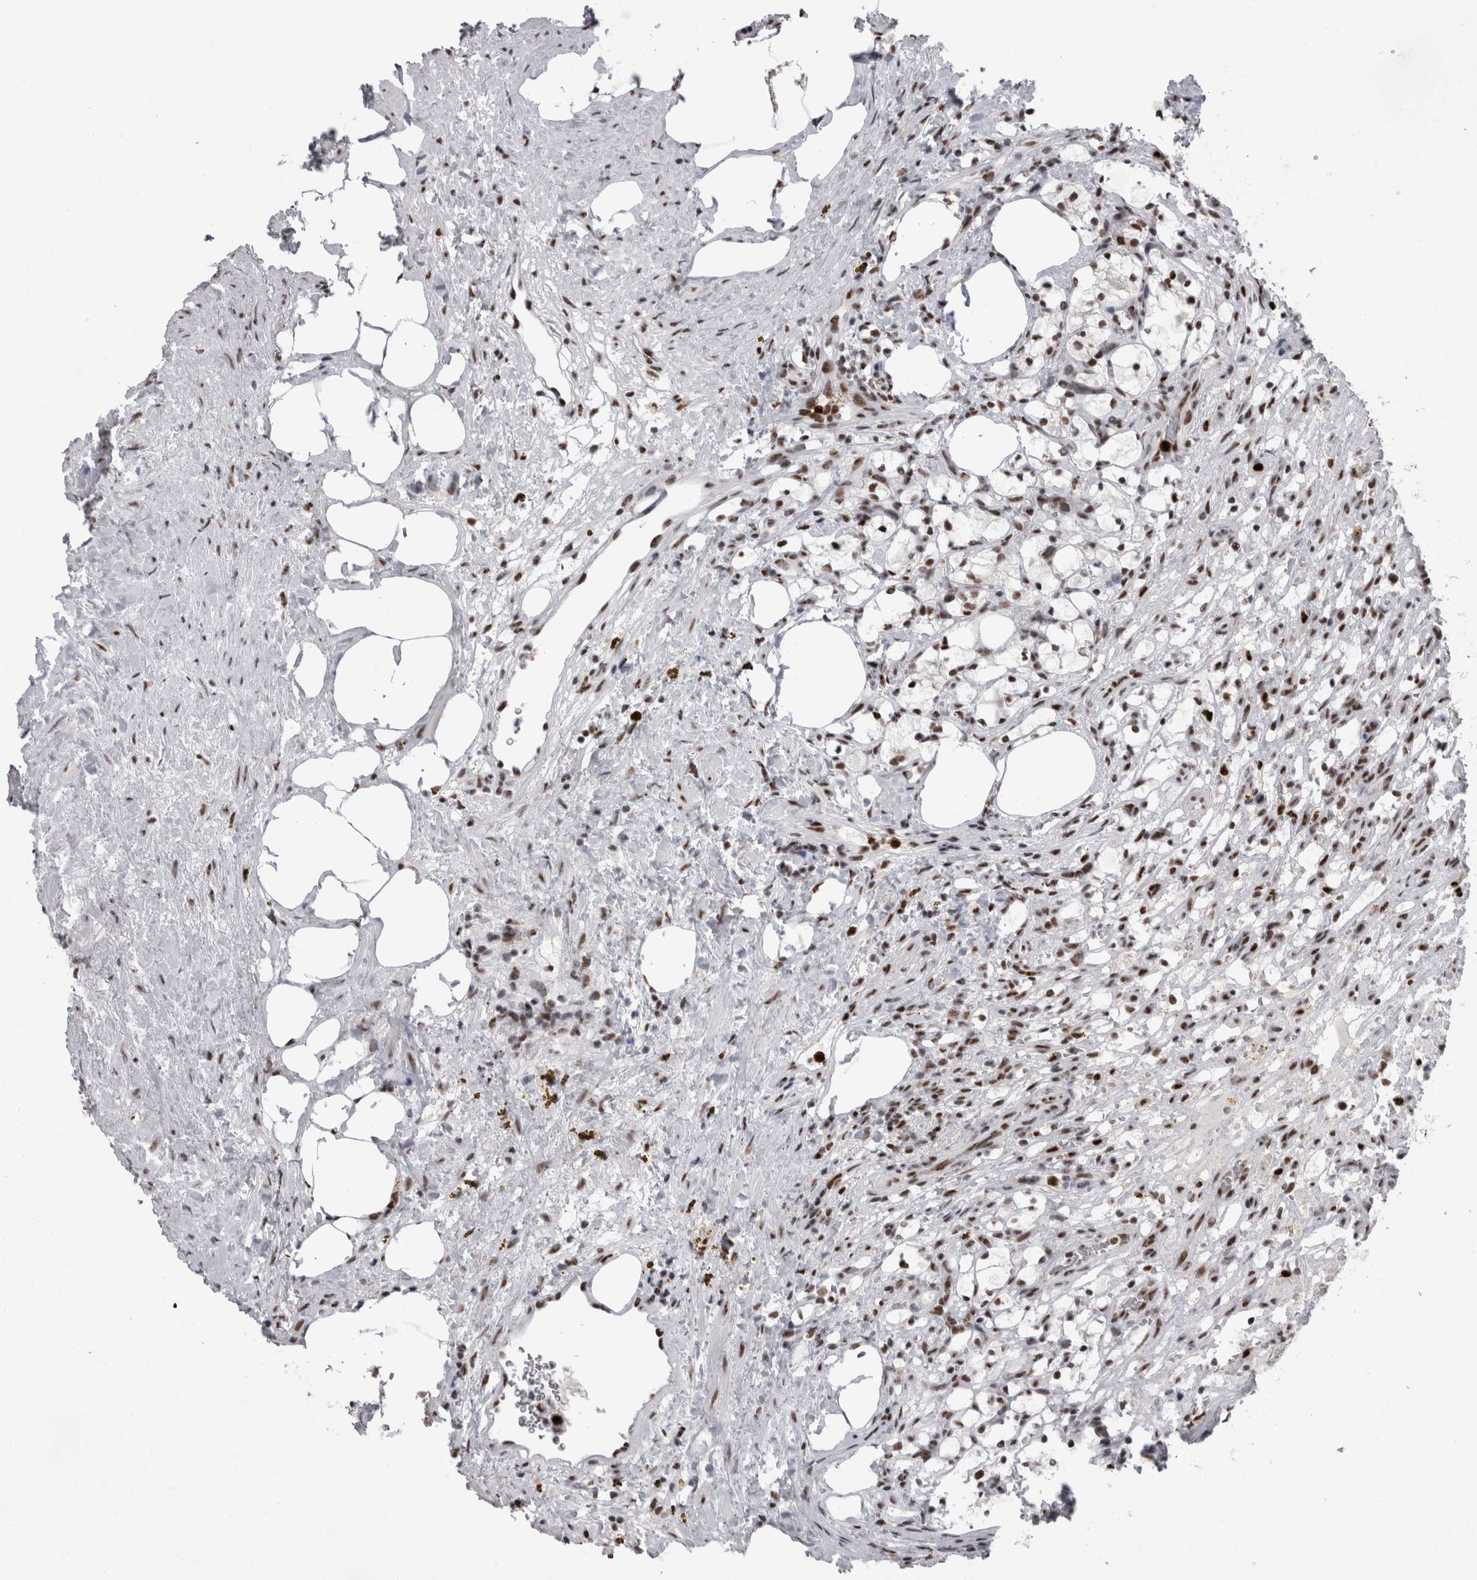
{"staining": {"intensity": "moderate", "quantity": ">75%", "location": "nuclear"}, "tissue": "renal cancer", "cell_type": "Tumor cells", "image_type": "cancer", "snomed": [{"axis": "morphology", "description": "Adenocarcinoma, NOS"}, {"axis": "topography", "description": "Kidney"}], "caption": "A brown stain labels moderate nuclear expression of a protein in human renal cancer tumor cells. Immunohistochemistry stains the protein in brown and the nuclei are stained blue.", "gene": "SNRNP40", "patient": {"sex": "female", "age": 69}}